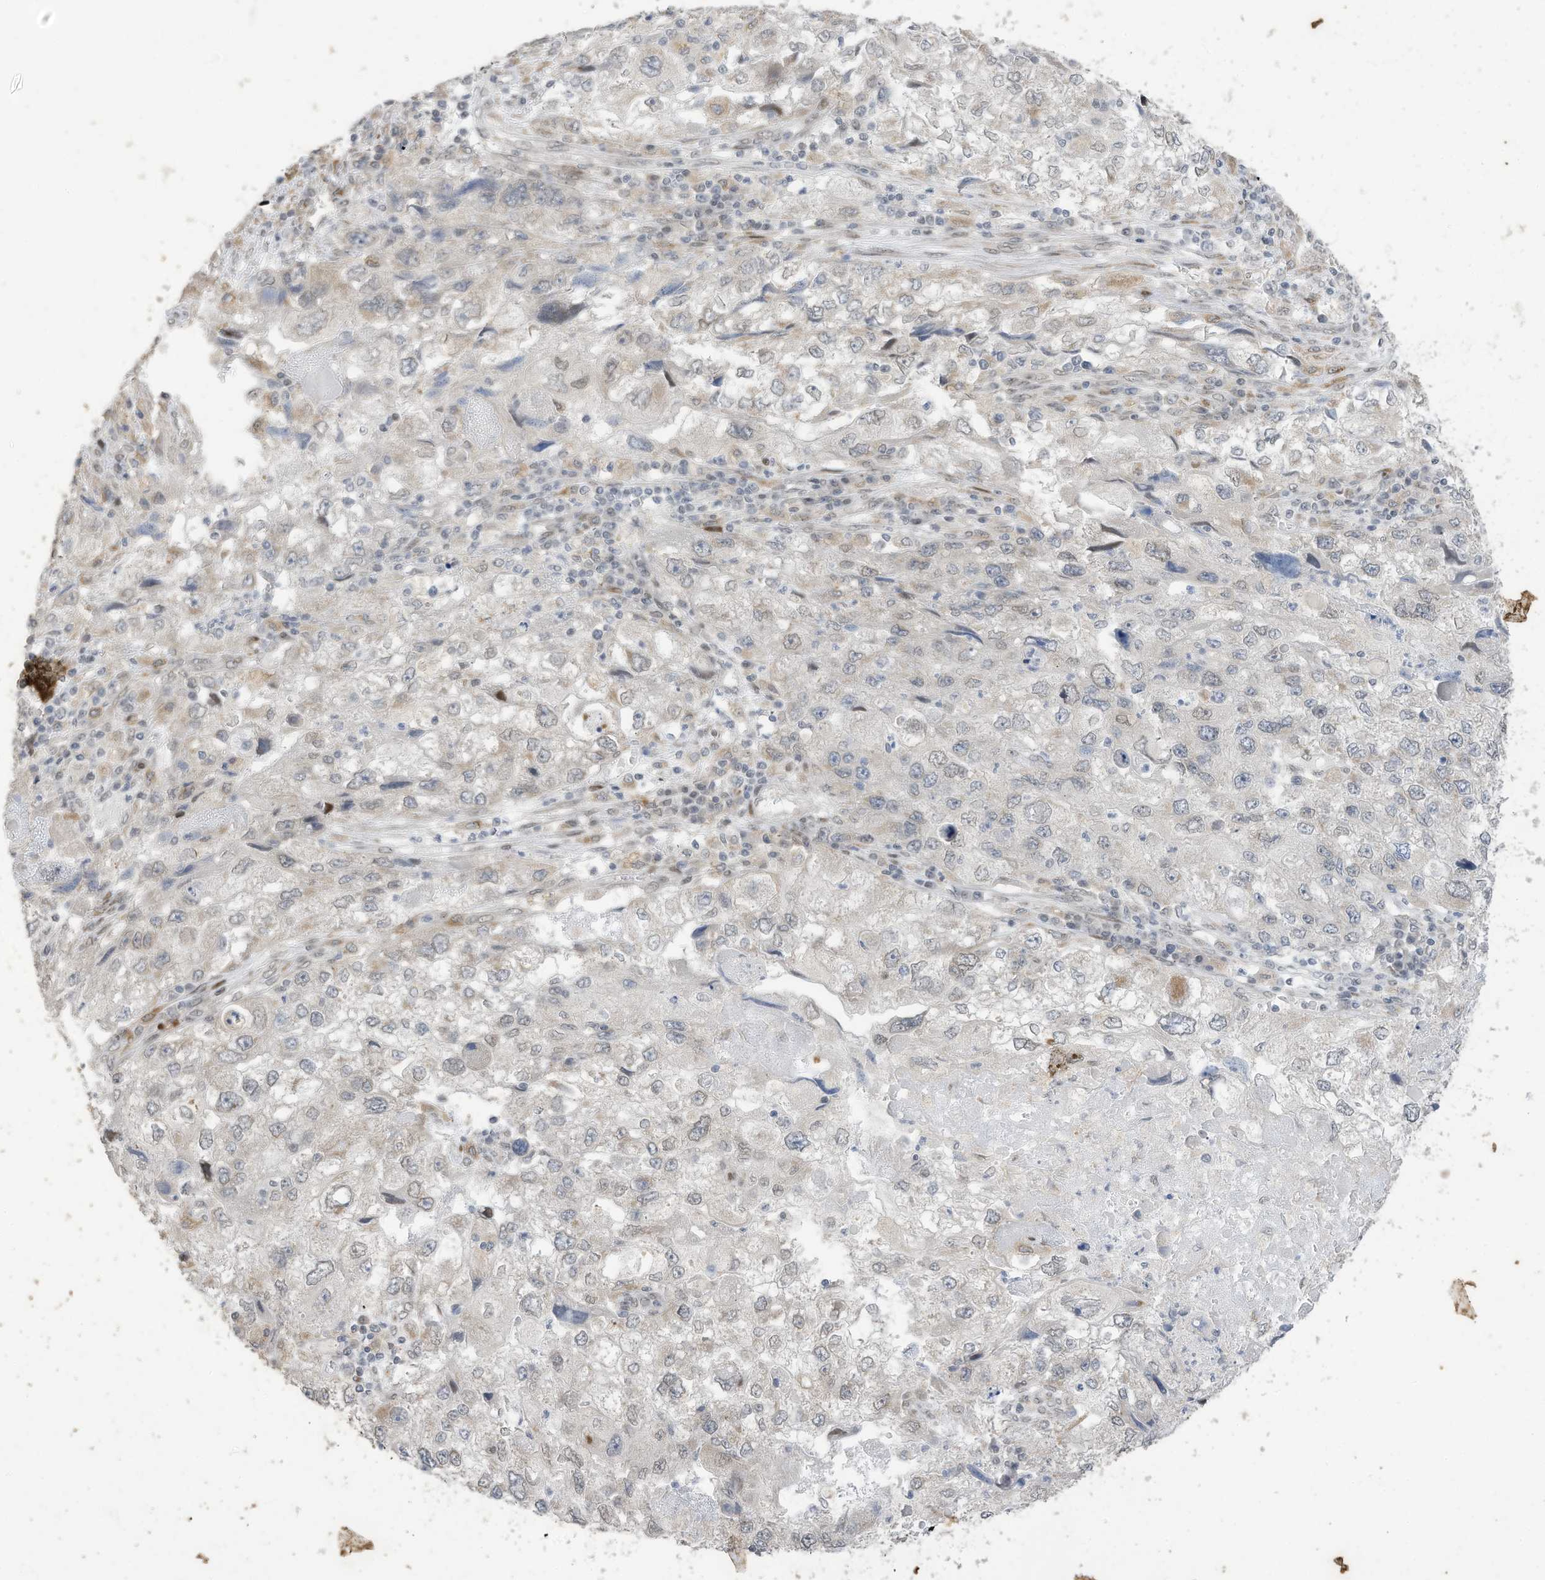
{"staining": {"intensity": "weak", "quantity": "<25%", "location": "nuclear"}, "tissue": "endometrial cancer", "cell_type": "Tumor cells", "image_type": "cancer", "snomed": [{"axis": "morphology", "description": "Adenocarcinoma, NOS"}, {"axis": "topography", "description": "Endometrium"}], "caption": "Tumor cells show no significant positivity in endometrial cancer.", "gene": "RABL3", "patient": {"sex": "female", "age": 49}}